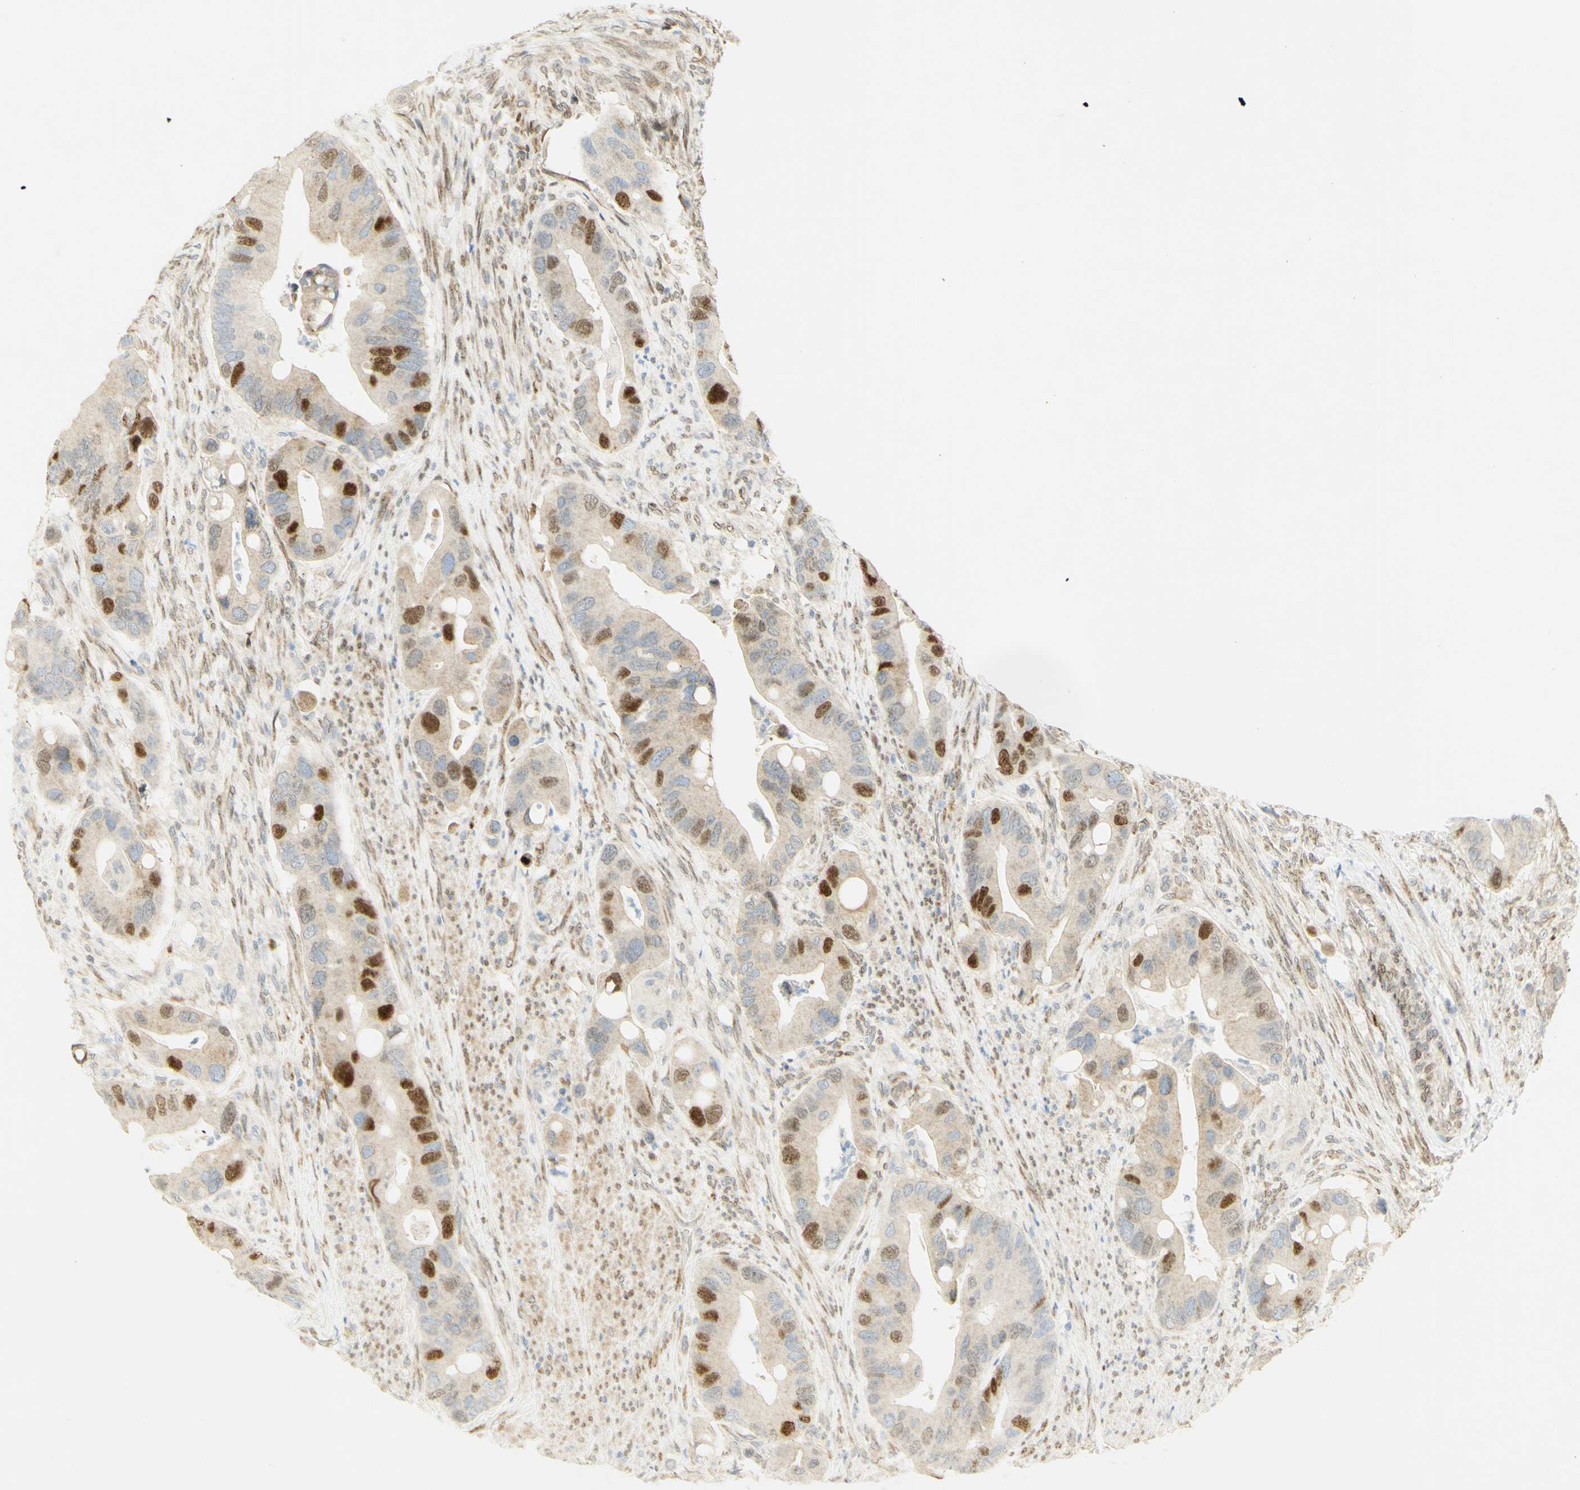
{"staining": {"intensity": "strong", "quantity": "25%-75%", "location": "nuclear"}, "tissue": "colorectal cancer", "cell_type": "Tumor cells", "image_type": "cancer", "snomed": [{"axis": "morphology", "description": "Adenocarcinoma, NOS"}, {"axis": "topography", "description": "Rectum"}], "caption": "Human colorectal adenocarcinoma stained with a brown dye reveals strong nuclear positive expression in approximately 25%-75% of tumor cells.", "gene": "E2F1", "patient": {"sex": "female", "age": 57}}